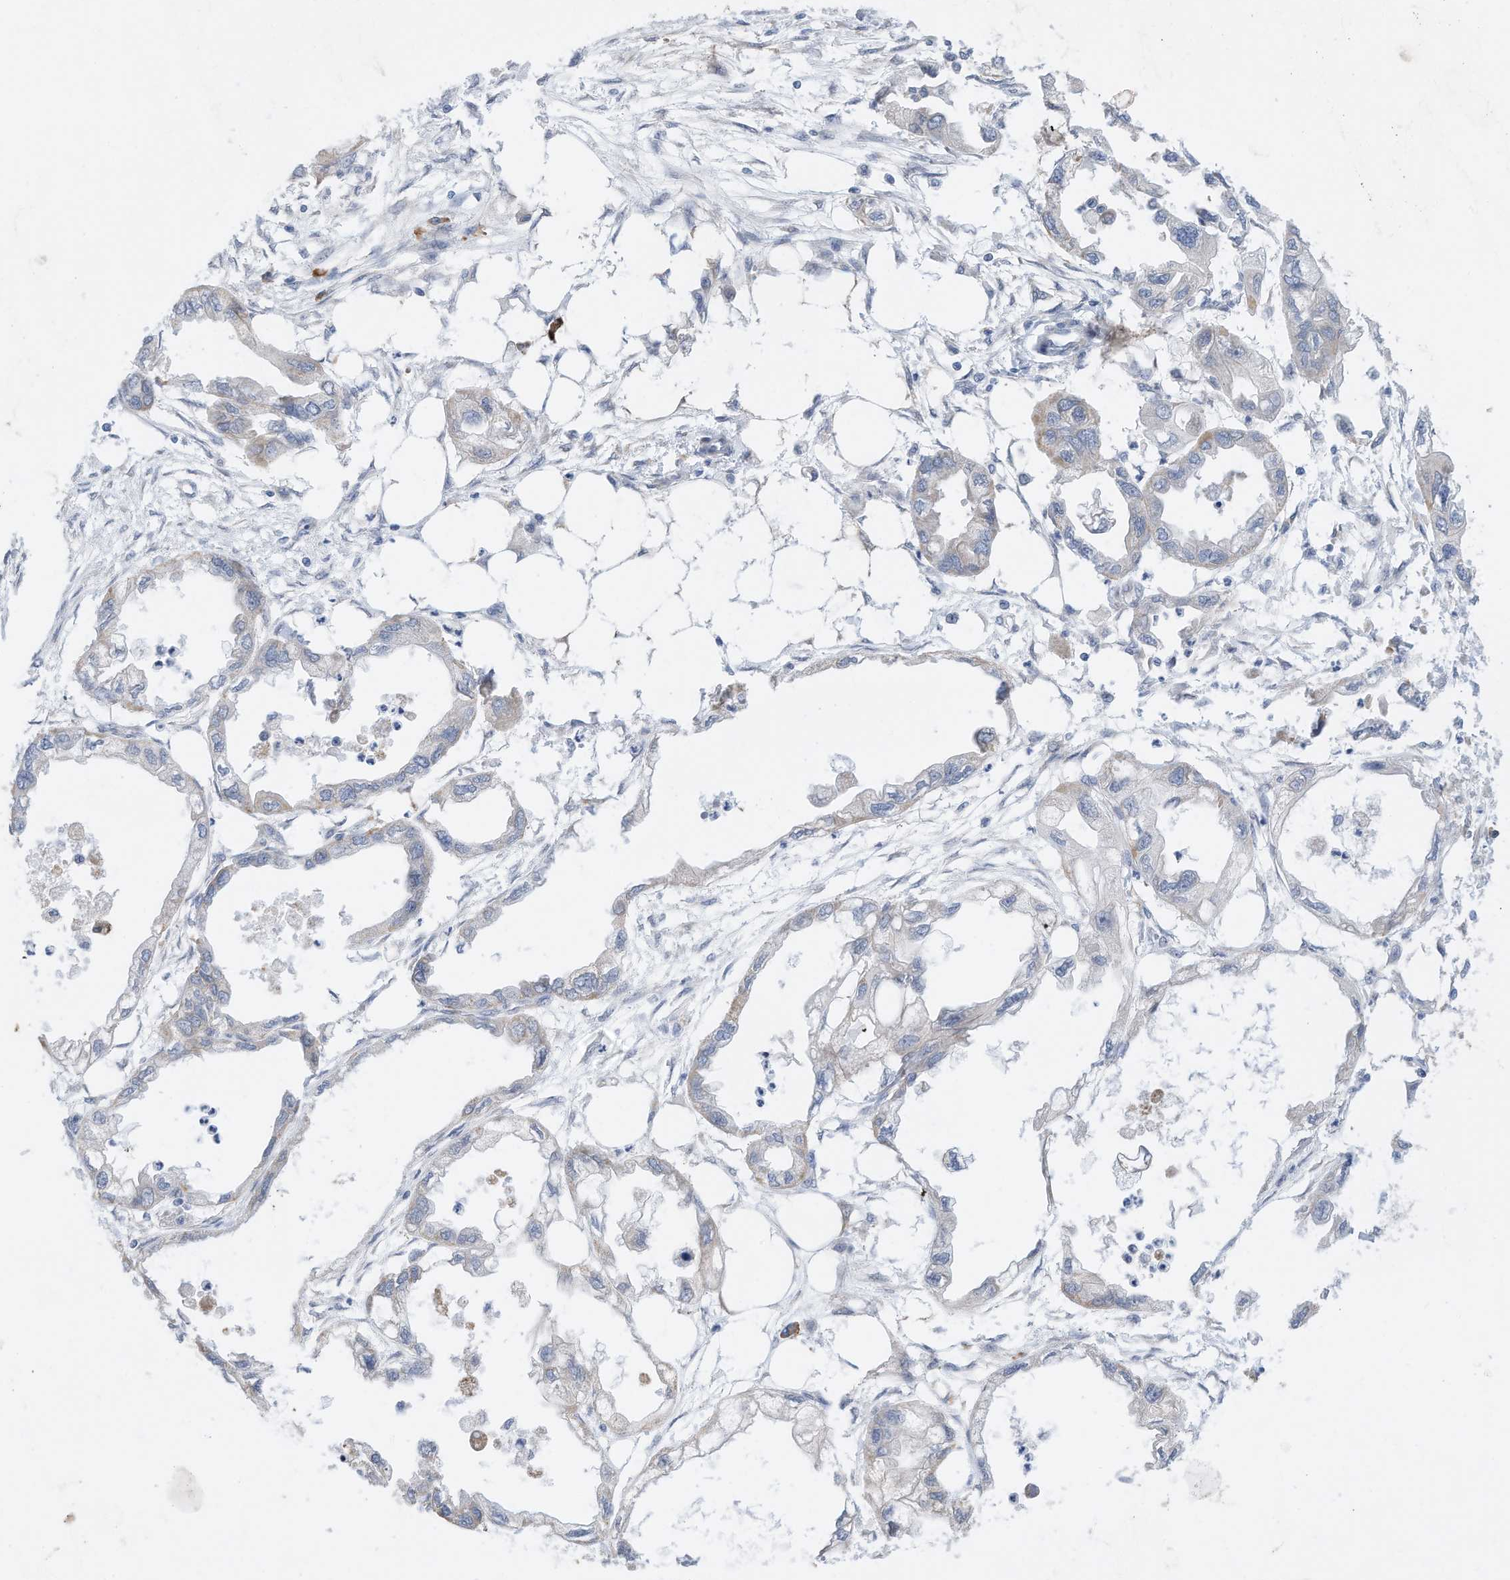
{"staining": {"intensity": "negative", "quantity": "none", "location": "none"}, "tissue": "endometrial cancer", "cell_type": "Tumor cells", "image_type": "cancer", "snomed": [{"axis": "morphology", "description": "Adenocarcinoma, NOS"}, {"axis": "morphology", "description": "Adenocarcinoma, metastatic, NOS"}, {"axis": "topography", "description": "Adipose tissue"}, {"axis": "topography", "description": "Endometrium"}], "caption": "This is an immunohistochemistry (IHC) photomicrograph of human endometrial cancer (metastatic adenocarcinoma). There is no expression in tumor cells.", "gene": "ZNF292", "patient": {"sex": "female", "age": 67}}